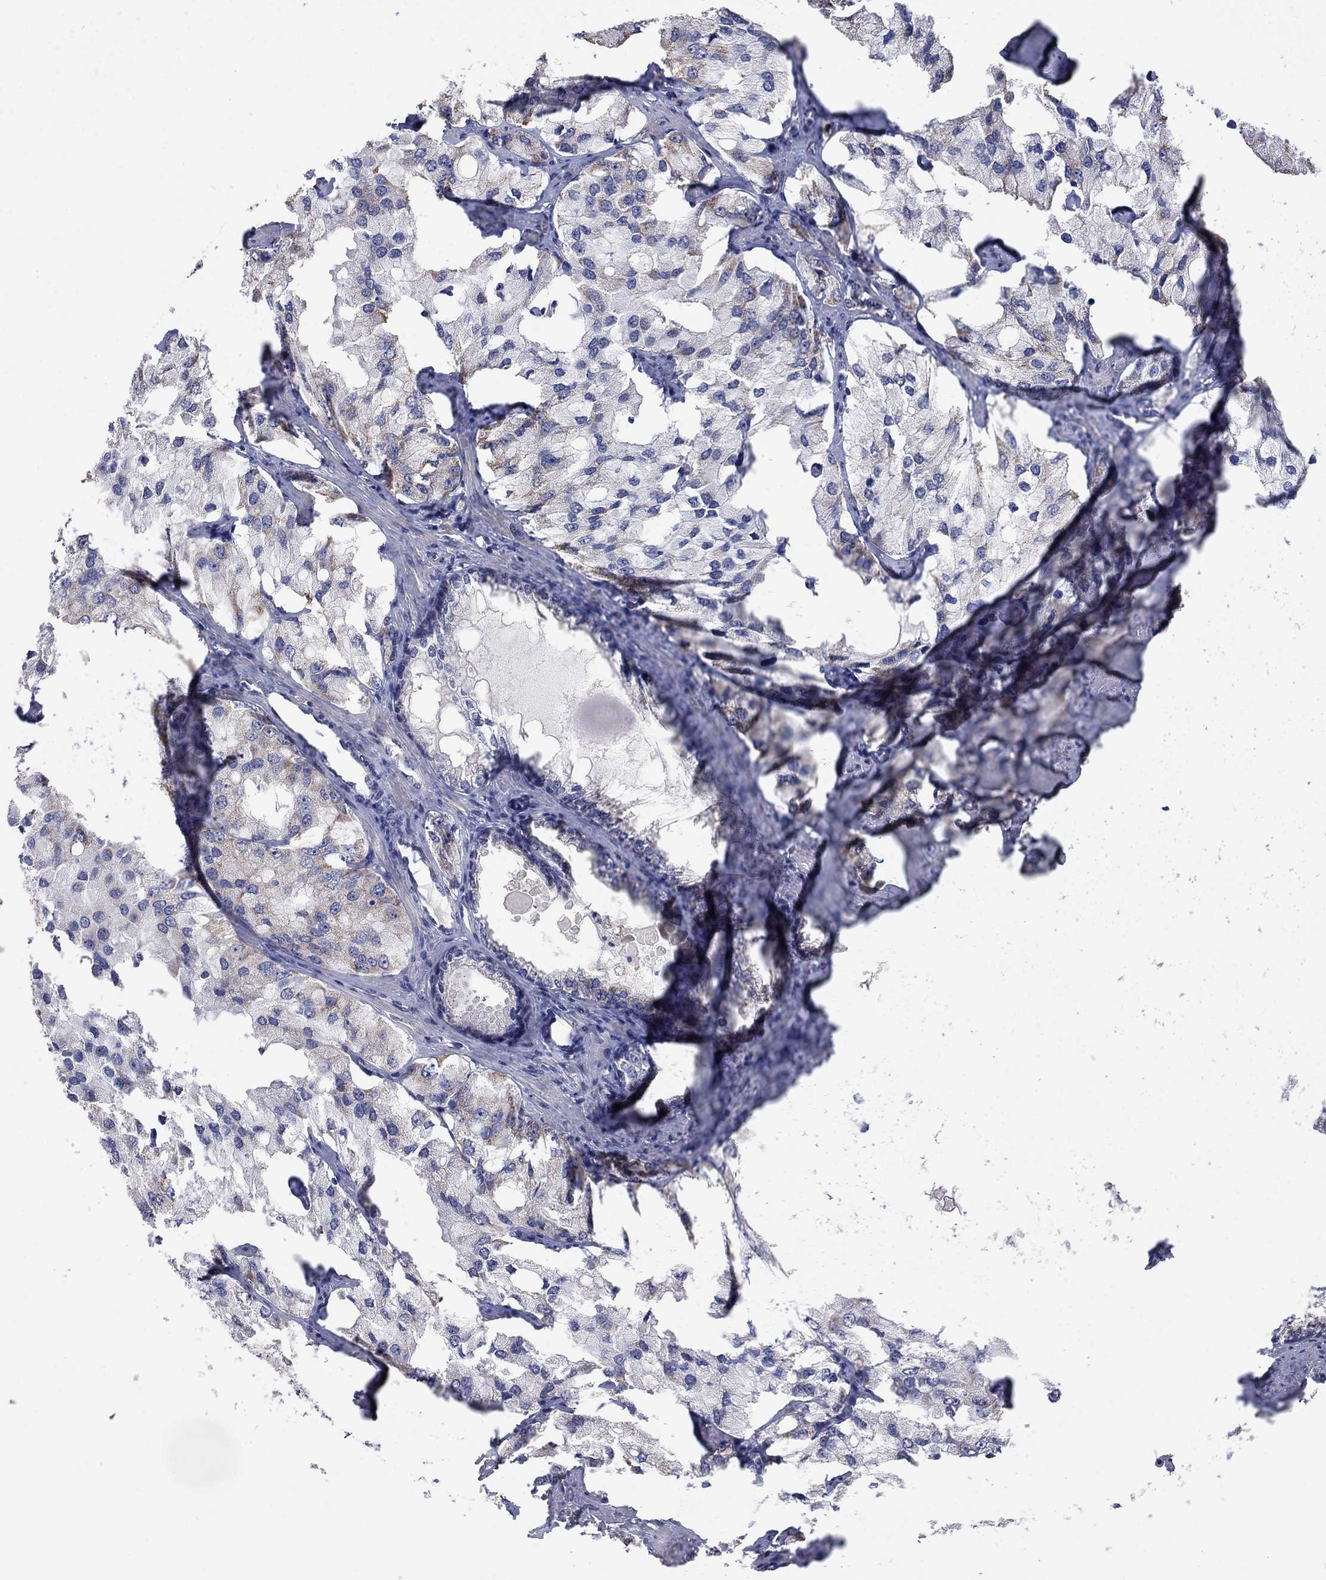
{"staining": {"intensity": "strong", "quantity": "25%-75%", "location": "cytoplasmic/membranous"}, "tissue": "prostate cancer", "cell_type": "Tumor cells", "image_type": "cancer", "snomed": [{"axis": "morphology", "description": "Adenocarcinoma, NOS"}, {"axis": "topography", "description": "Prostate and seminal vesicle, NOS"}, {"axis": "topography", "description": "Prostate"}], "caption": "Prostate cancer was stained to show a protein in brown. There is high levels of strong cytoplasmic/membranous expression in approximately 25%-75% of tumor cells.", "gene": "HPS5", "patient": {"sex": "male", "age": 64}}